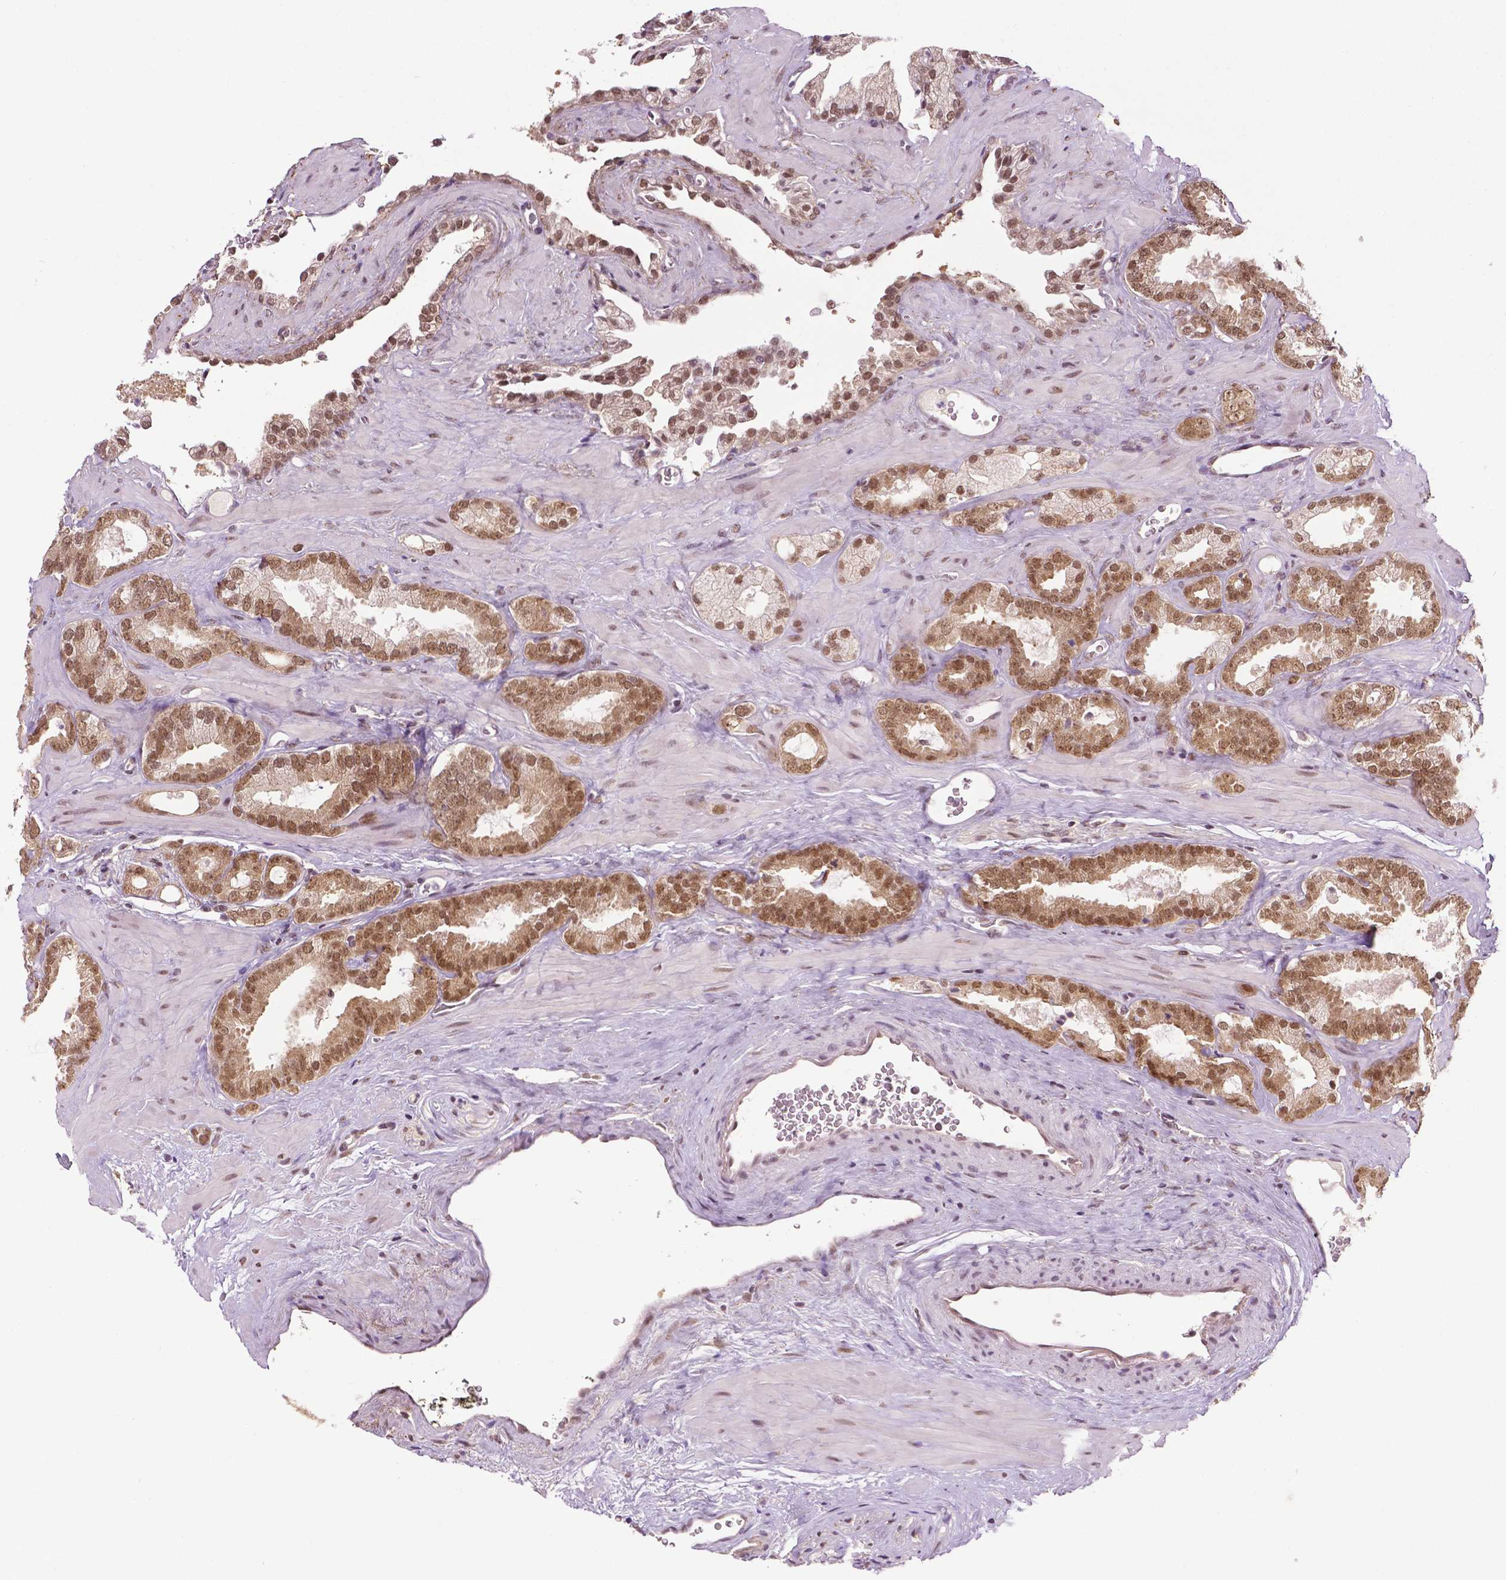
{"staining": {"intensity": "moderate", "quantity": ">75%", "location": "nuclear"}, "tissue": "prostate cancer", "cell_type": "Tumor cells", "image_type": "cancer", "snomed": [{"axis": "morphology", "description": "Adenocarcinoma, Low grade"}, {"axis": "topography", "description": "Prostate"}], "caption": "Tumor cells demonstrate medium levels of moderate nuclear positivity in about >75% of cells in human prostate adenocarcinoma (low-grade).", "gene": "UBQLN4", "patient": {"sex": "male", "age": 62}}